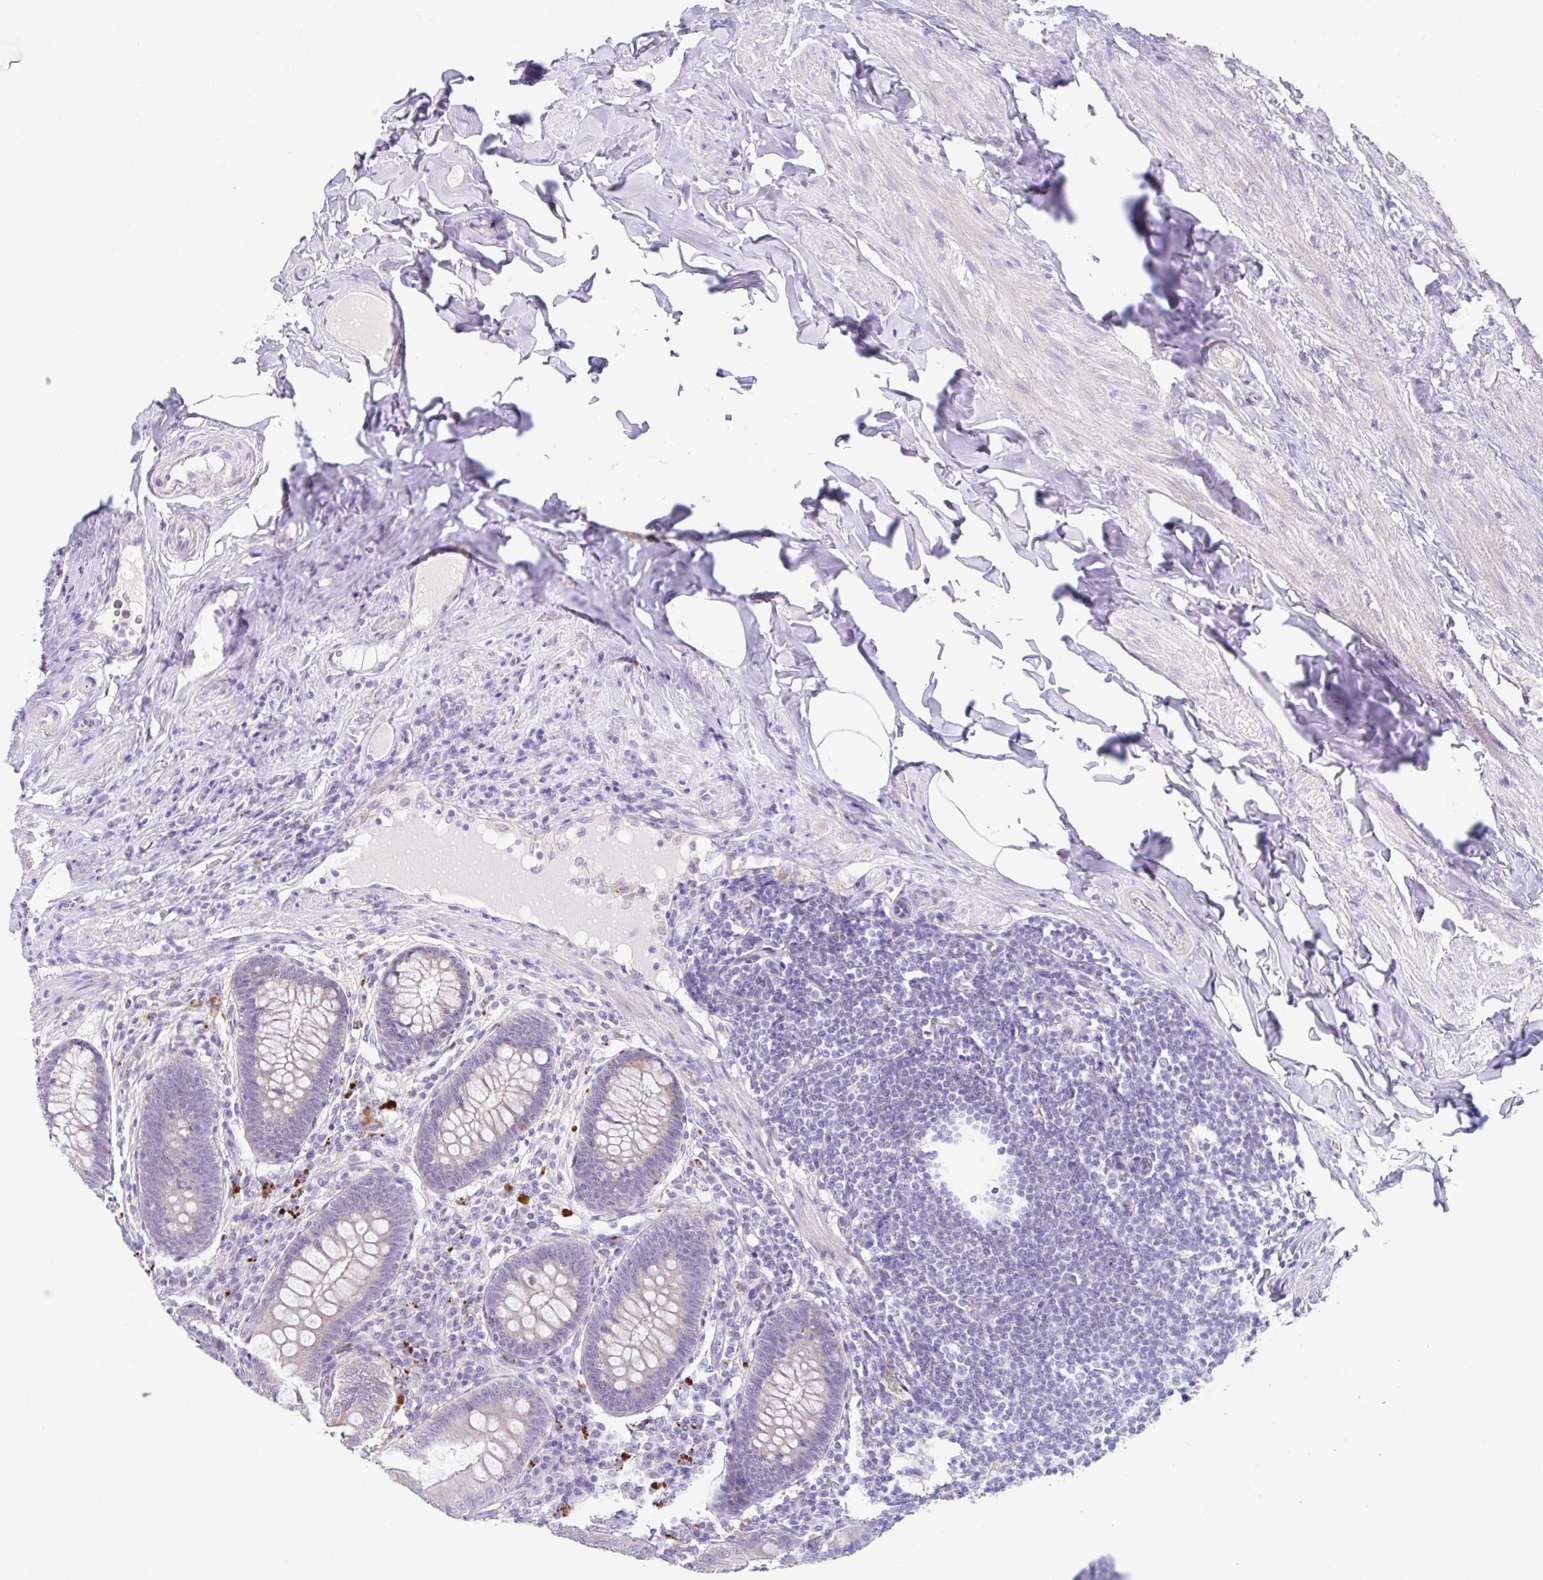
{"staining": {"intensity": "weak", "quantity": "25%-75%", "location": "cytoplasmic/membranous"}, "tissue": "appendix", "cell_type": "Glandular cells", "image_type": "normal", "snomed": [{"axis": "morphology", "description": "Normal tissue, NOS"}, {"axis": "topography", "description": "Appendix"}], "caption": "IHC image of normal appendix: appendix stained using immunohistochemistry displays low levels of weak protein expression localized specifically in the cytoplasmic/membranous of glandular cells, appearing as a cytoplasmic/membranous brown color.", "gene": "ZNF33A", "patient": {"sex": "male", "age": 71}}